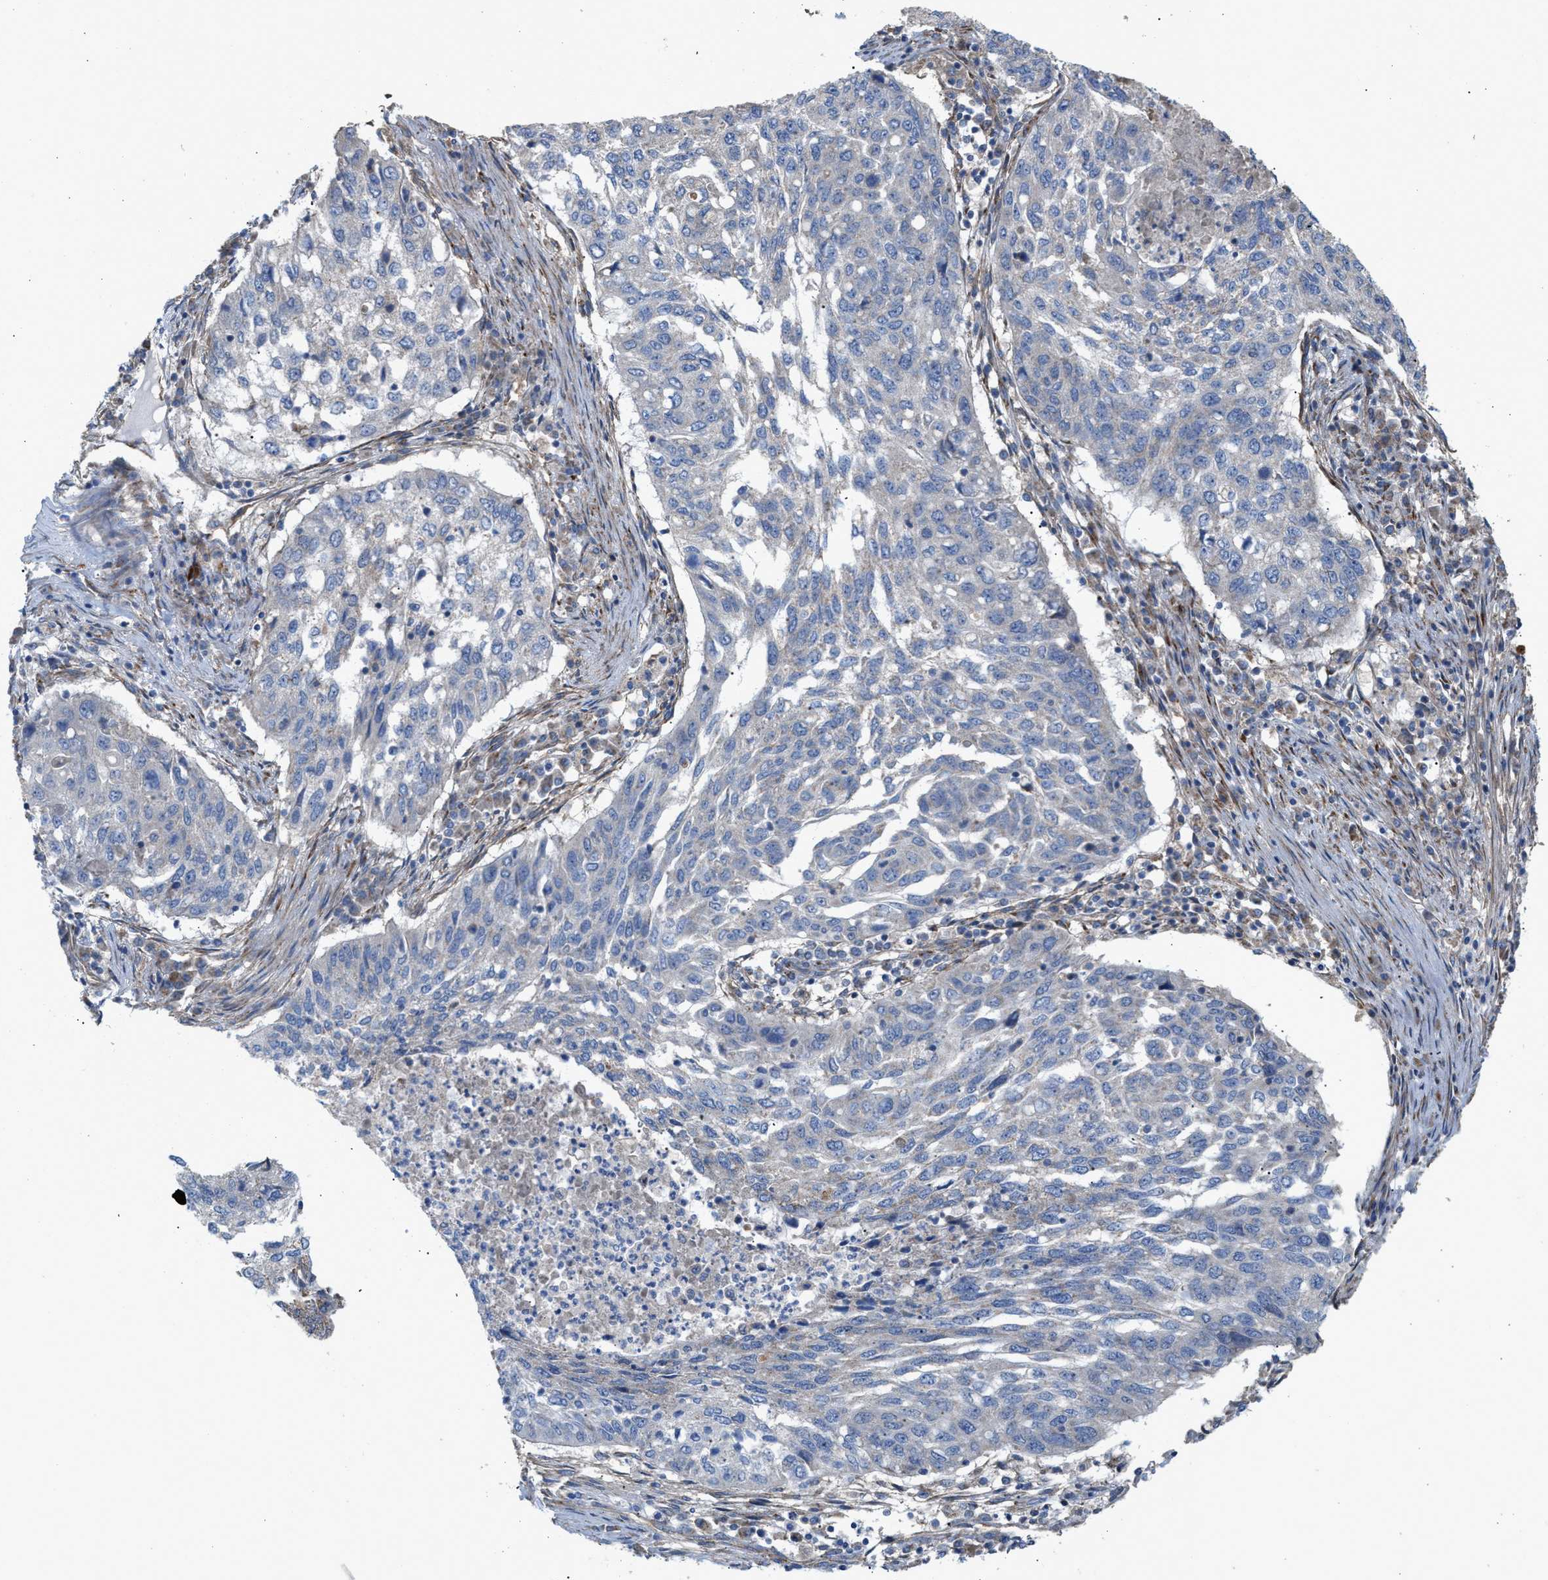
{"staining": {"intensity": "negative", "quantity": "none", "location": "none"}, "tissue": "lung cancer", "cell_type": "Tumor cells", "image_type": "cancer", "snomed": [{"axis": "morphology", "description": "Squamous cell carcinoma, NOS"}, {"axis": "topography", "description": "Lung"}], "caption": "This is an immunohistochemistry image of human lung cancer. There is no positivity in tumor cells.", "gene": "OXSM", "patient": {"sex": "female", "age": 63}}